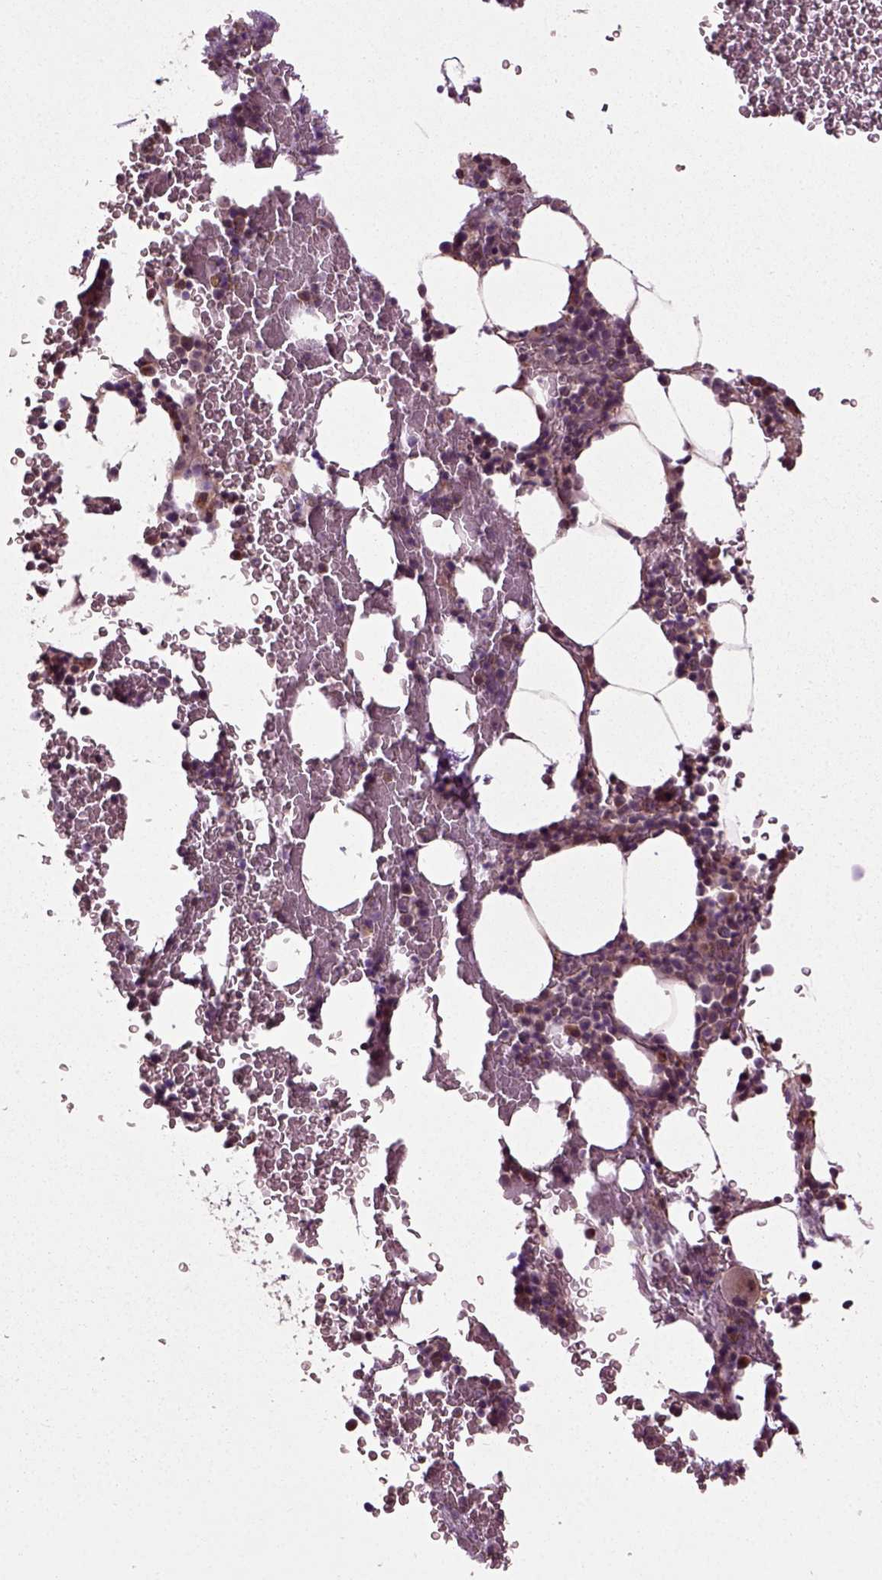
{"staining": {"intensity": "strong", "quantity": "<25%", "location": "cytoplasmic/membranous"}, "tissue": "bone marrow", "cell_type": "Hematopoietic cells", "image_type": "normal", "snomed": [{"axis": "morphology", "description": "Normal tissue, NOS"}, {"axis": "topography", "description": "Bone marrow"}], "caption": "This micrograph displays IHC staining of unremarkable bone marrow, with medium strong cytoplasmic/membranous expression in approximately <25% of hematopoietic cells.", "gene": "PLCD3", "patient": {"sex": "male", "age": 64}}